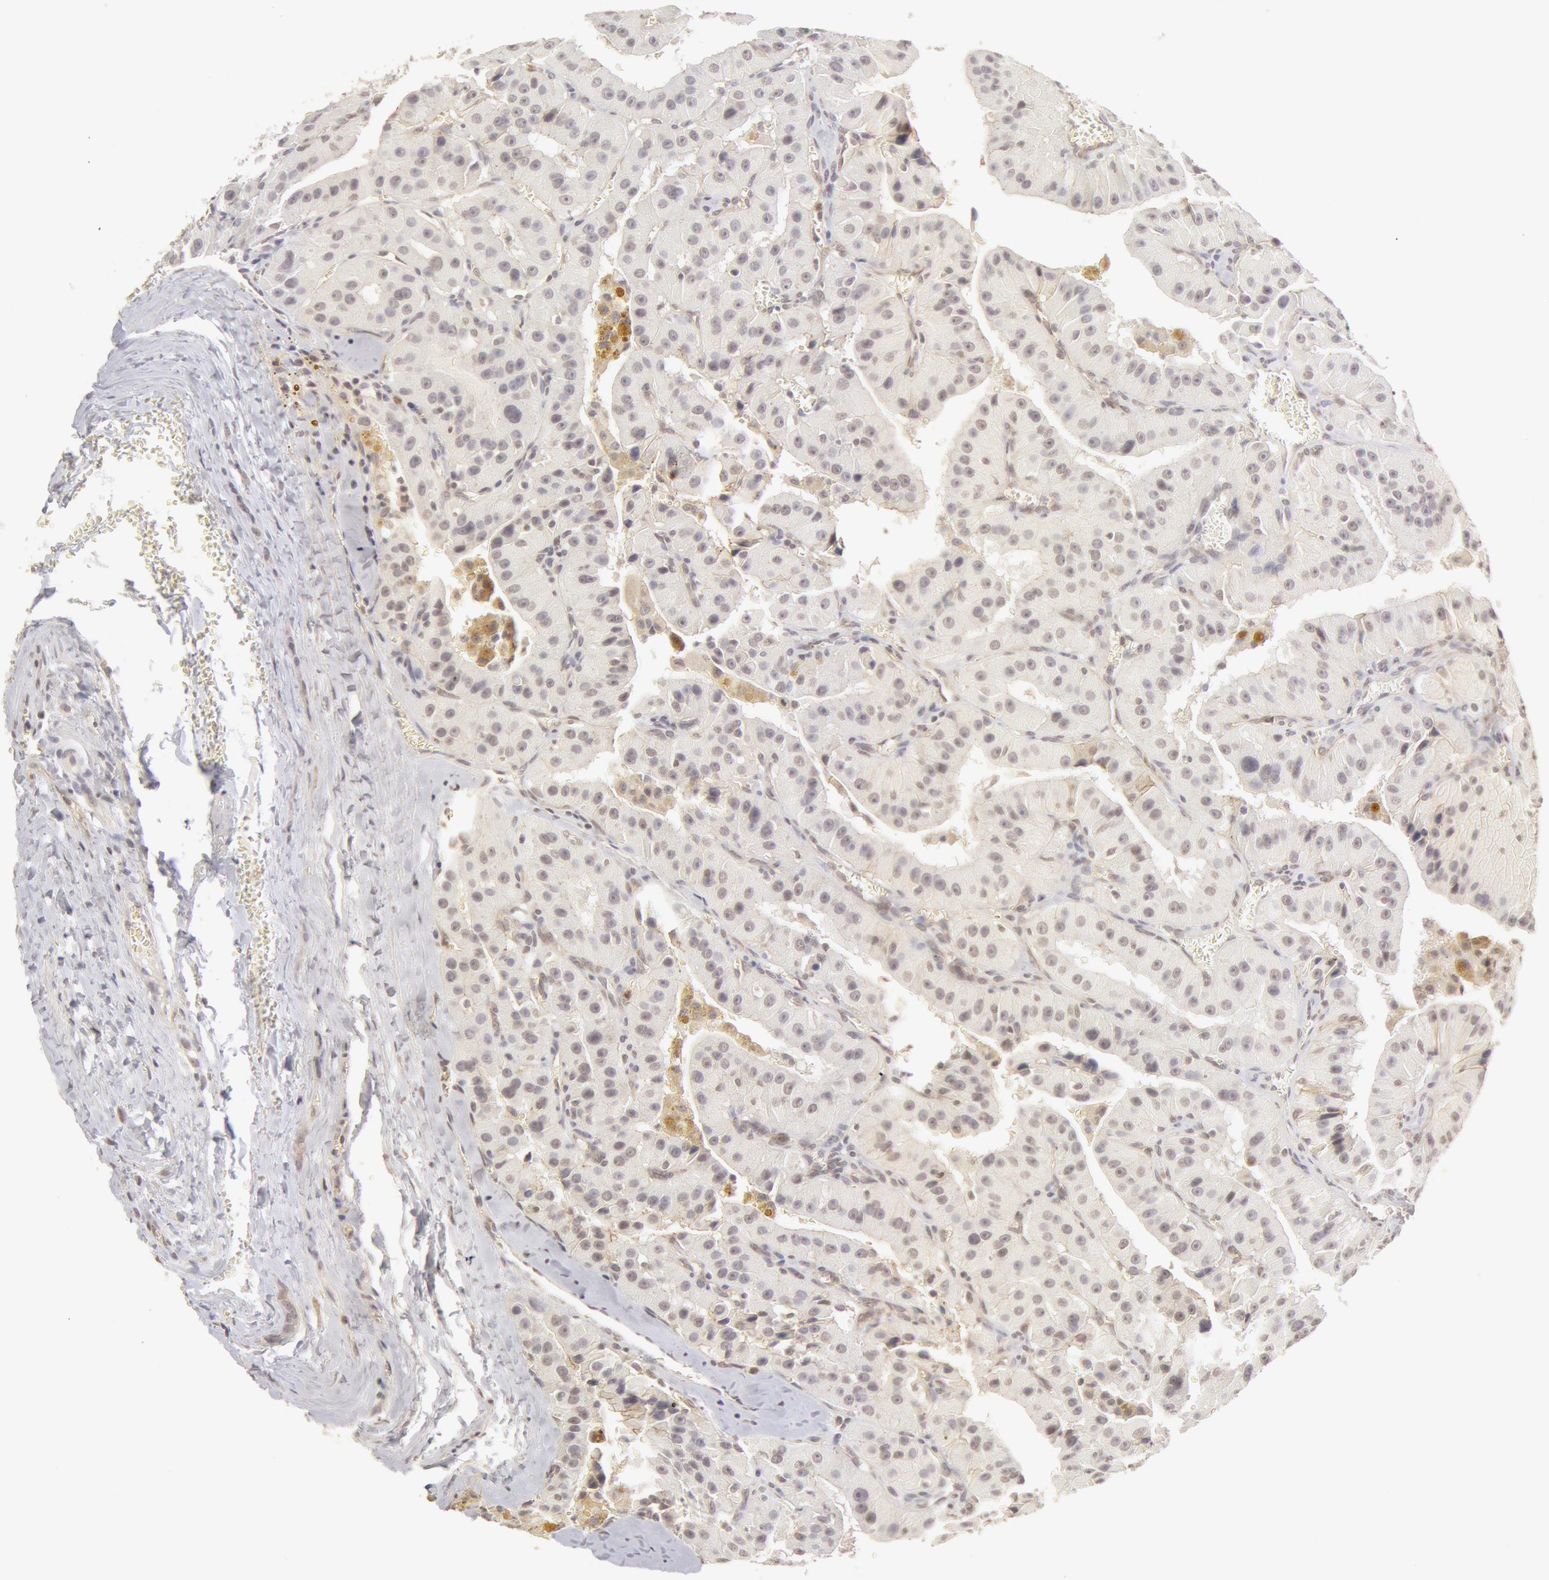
{"staining": {"intensity": "weak", "quantity": "<25%", "location": "nuclear"}, "tissue": "thyroid cancer", "cell_type": "Tumor cells", "image_type": "cancer", "snomed": [{"axis": "morphology", "description": "Carcinoma, NOS"}, {"axis": "topography", "description": "Thyroid gland"}], "caption": "Thyroid cancer was stained to show a protein in brown. There is no significant staining in tumor cells.", "gene": "ADAM10", "patient": {"sex": "male", "age": 76}}